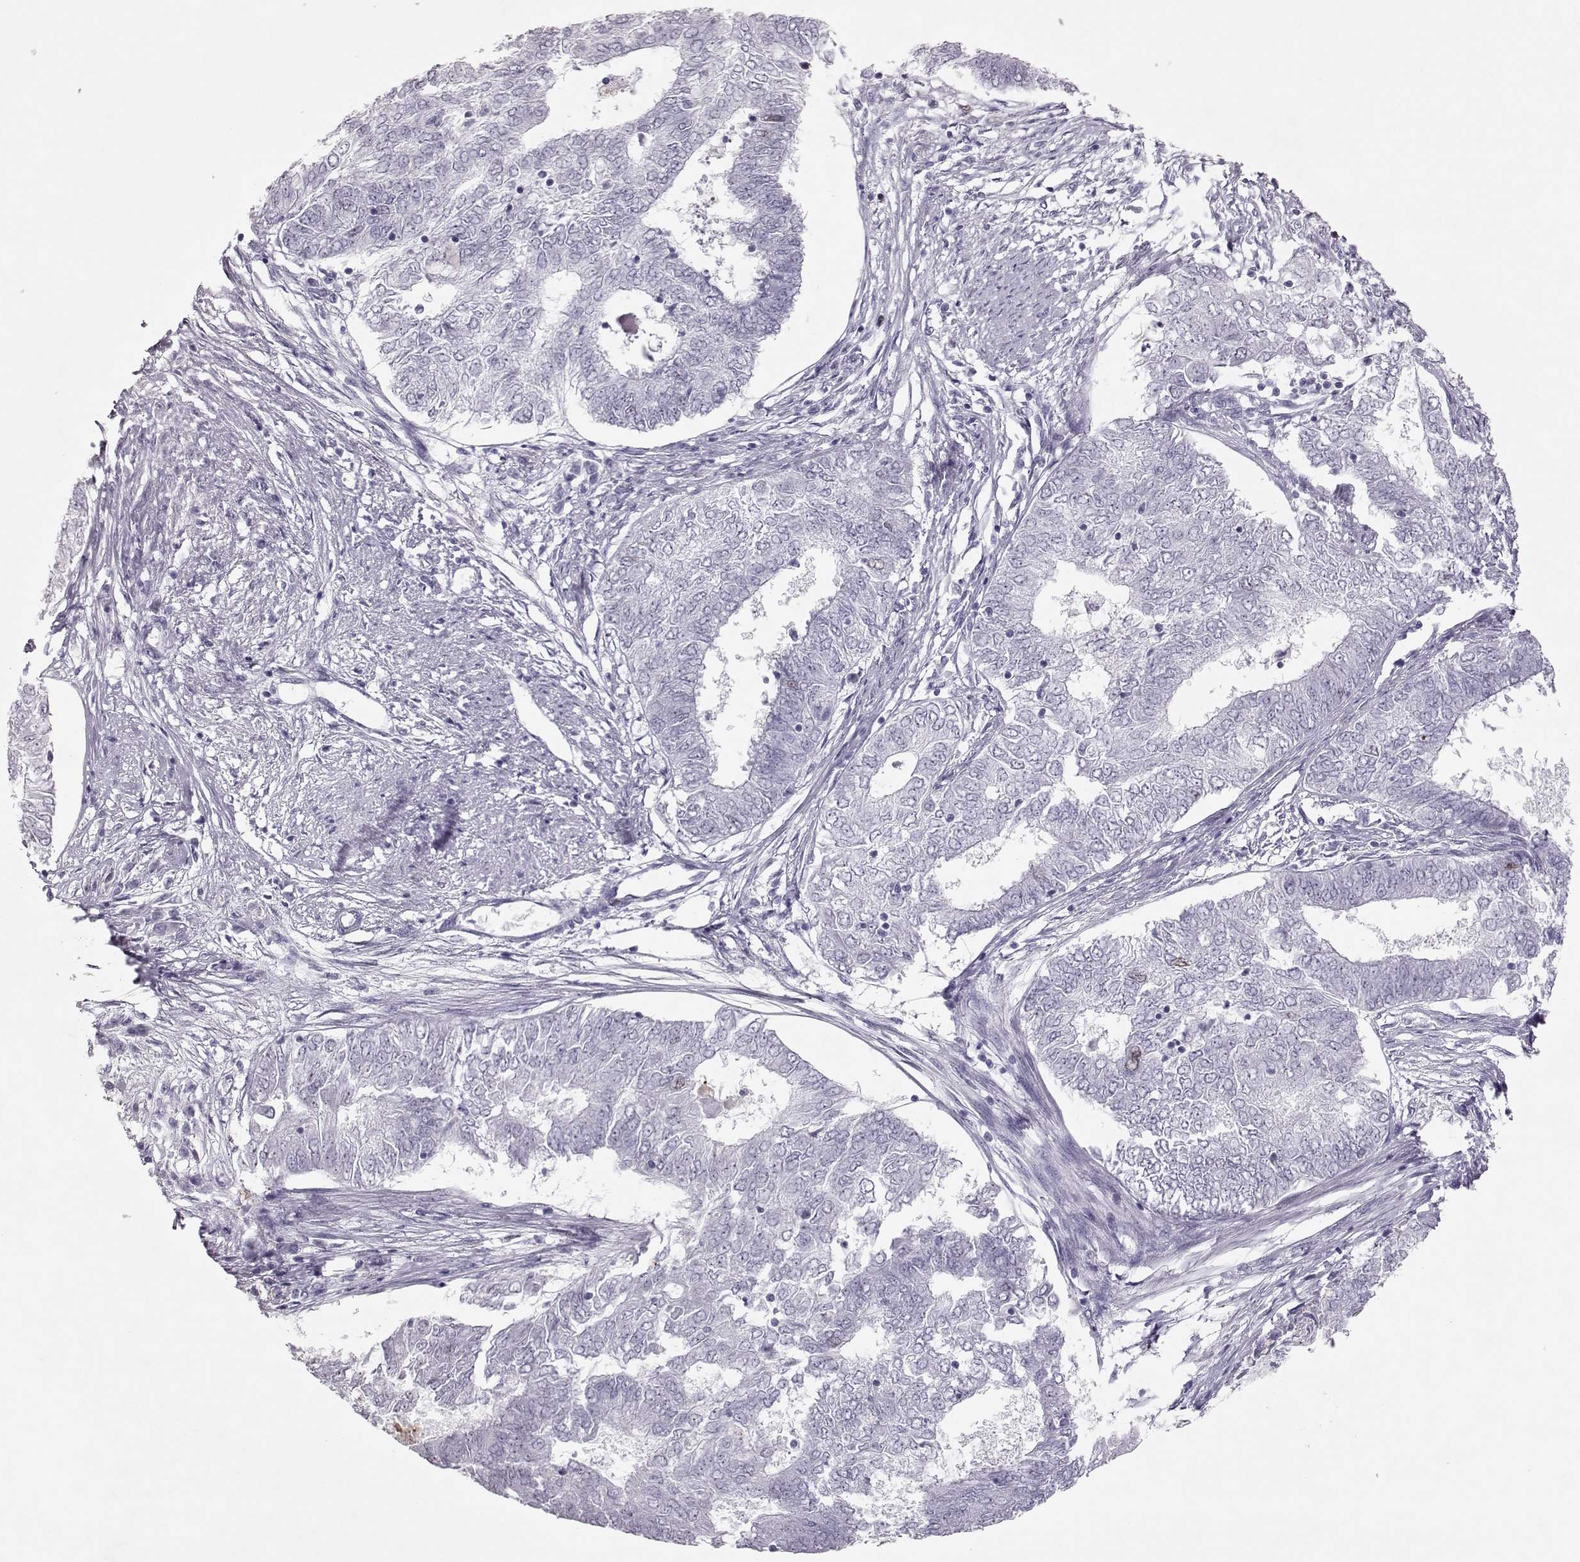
{"staining": {"intensity": "moderate", "quantity": "<25%", "location": "nuclear"}, "tissue": "endometrial cancer", "cell_type": "Tumor cells", "image_type": "cancer", "snomed": [{"axis": "morphology", "description": "Adenocarcinoma, NOS"}, {"axis": "topography", "description": "Endometrium"}], "caption": "Immunohistochemistry (IHC) of endometrial cancer (adenocarcinoma) reveals low levels of moderate nuclear staining in about <25% of tumor cells.", "gene": "SGO1", "patient": {"sex": "female", "age": 62}}